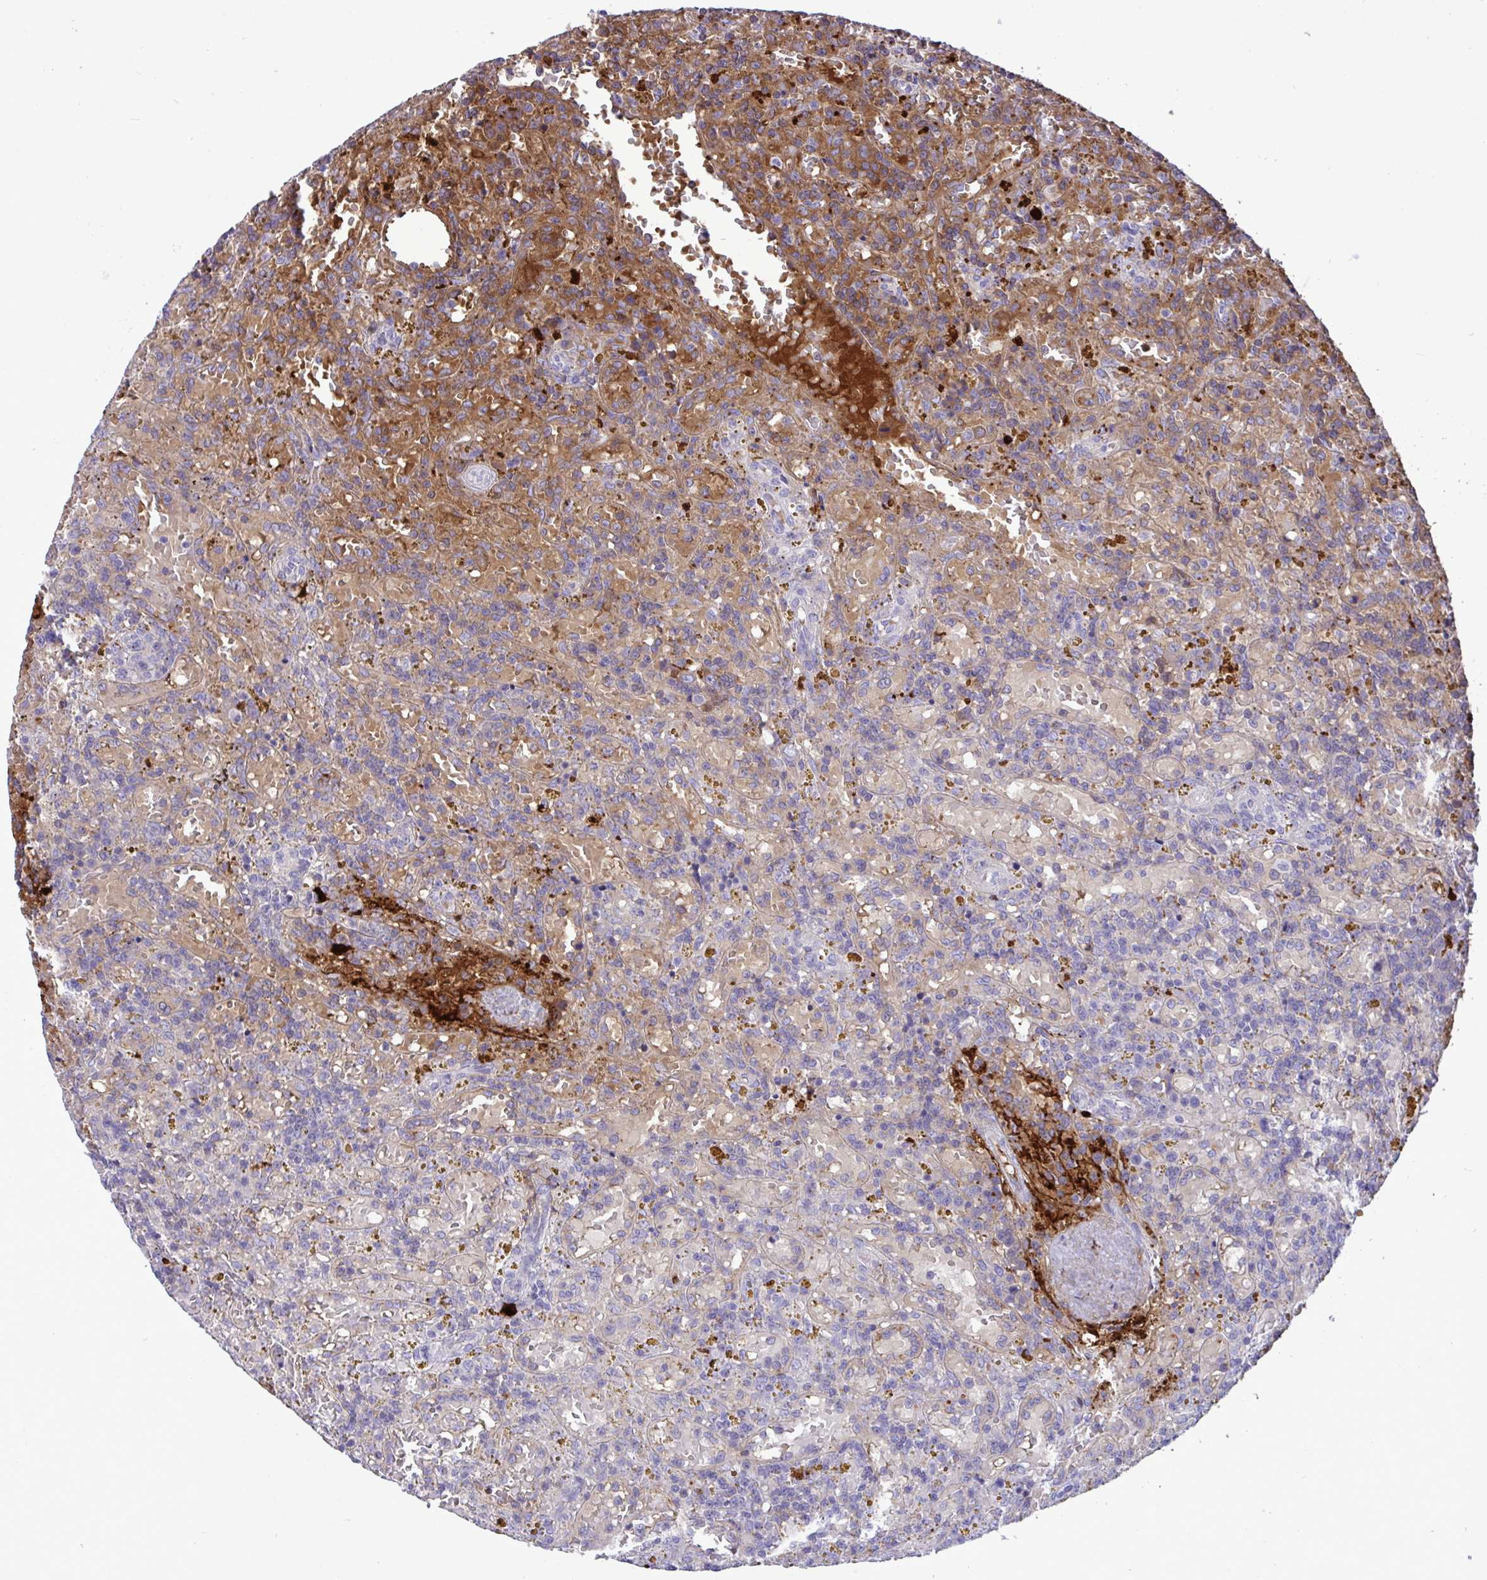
{"staining": {"intensity": "negative", "quantity": "none", "location": "none"}, "tissue": "lymphoma", "cell_type": "Tumor cells", "image_type": "cancer", "snomed": [{"axis": "morphology", "description": "Malignant lymphoma, non-Hodgkin's type, Low grade"}, {"axis": "topography", "description": "Spleen"}], "caption": "There is no significant staining in tumor cells of lymphoma. The staining was performed using DAB to visualize the protein expression in brown, while the nuclei were stained in blue with hematoxylin (Magnification: 20x).", "gene": "F2", "patient": {"sex": "female", "age": 65}}